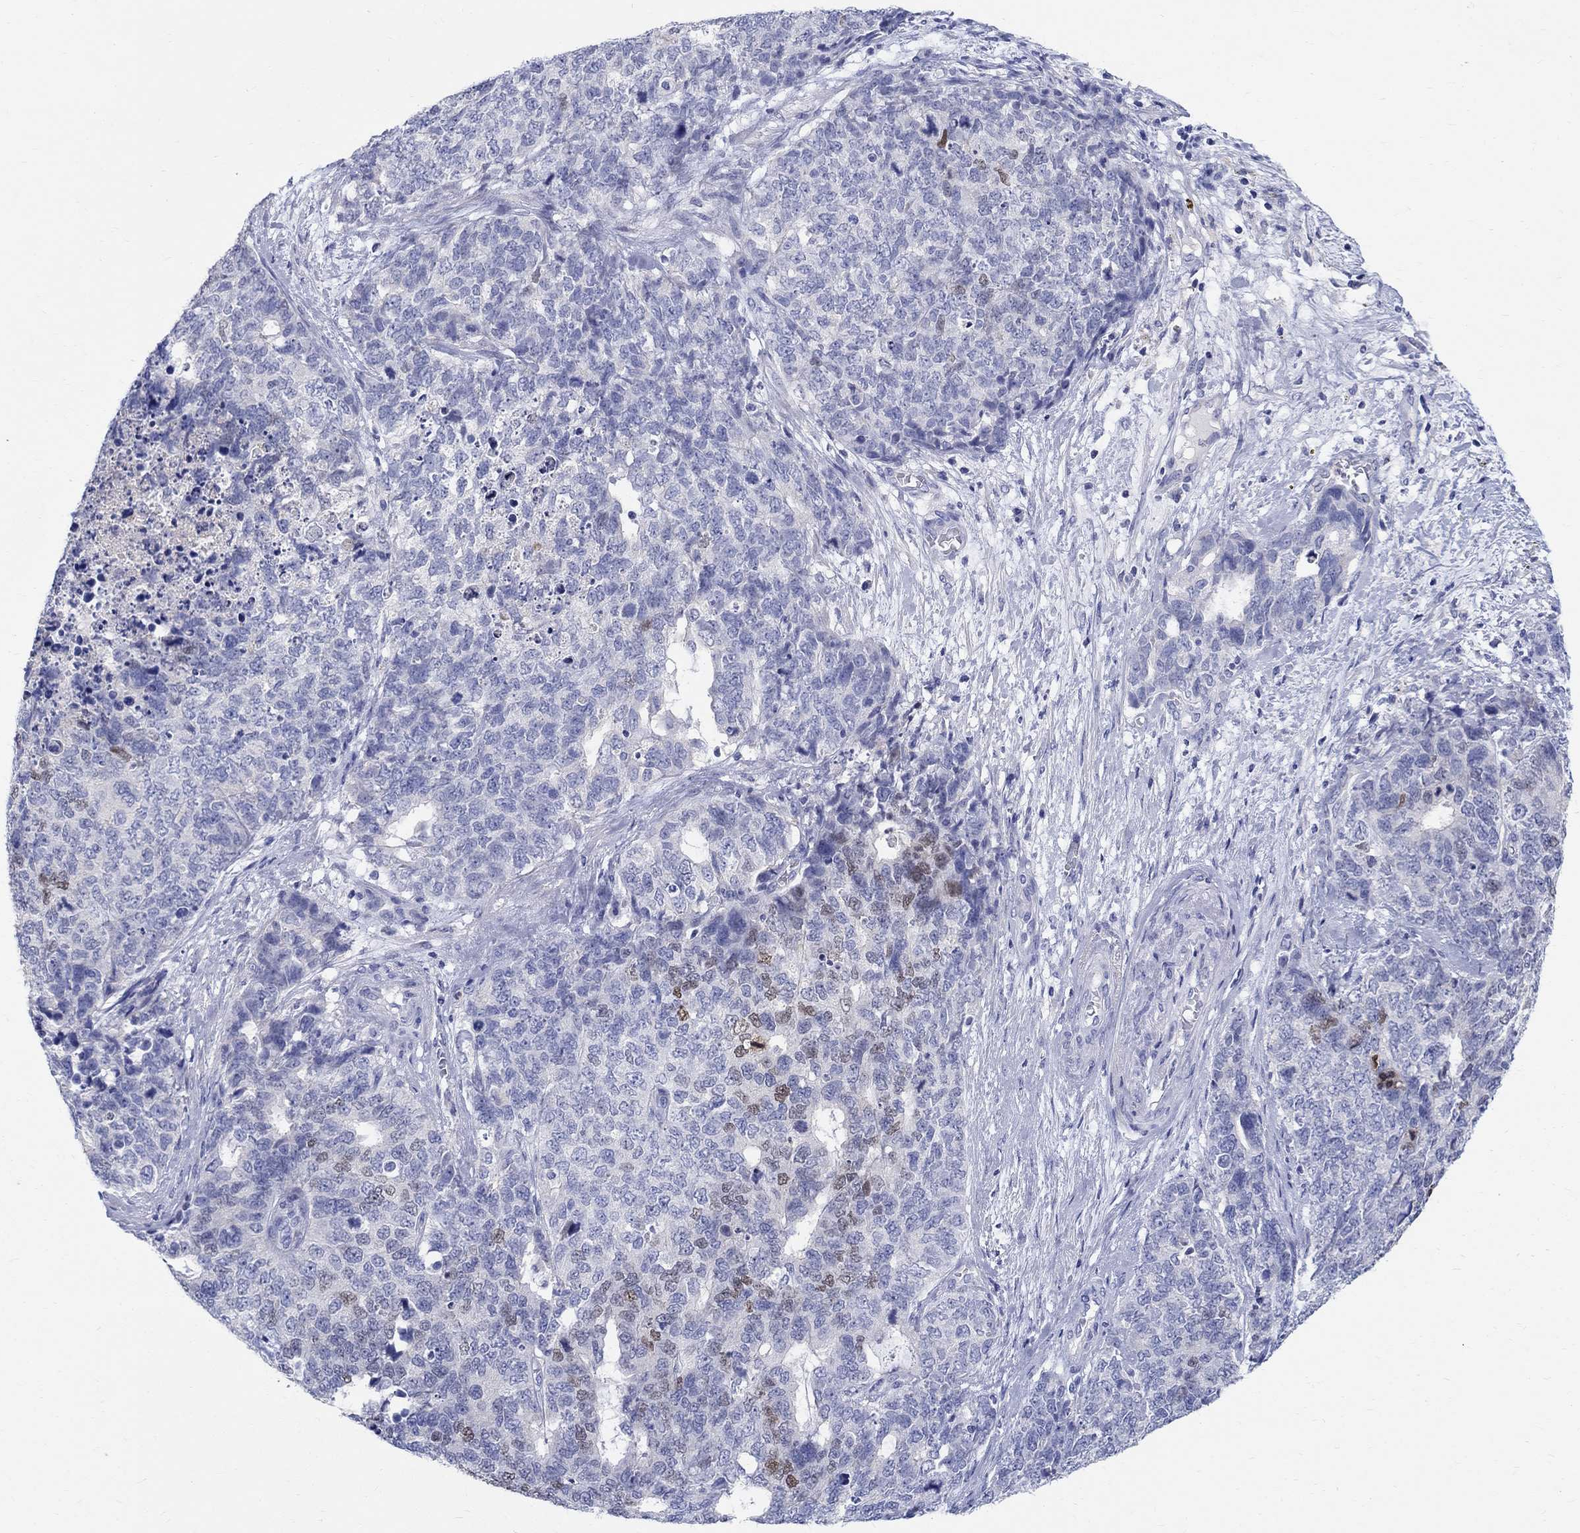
{"staining": {"intensity": "weak", "quantity": "<25%", "location": "nuclear"}, "tissue": "cervical cancer", "cell_type": "Tumor cells", "image_type": "cancer", "snomed": [{"axis": "morphology", "description": "Squamous cell carcinoma, NOS"}, {"axis": "topography", "description": "Cervix"}], "caption": "A photomicrograph of human squamous cell carcinoma (cervical) is negative for staining in tumor cells. (Immunohistochemistry, brightfield microscopy, high magnification).", "gene": "SOX2", "patient": {"sex": "female", "age": 63}}